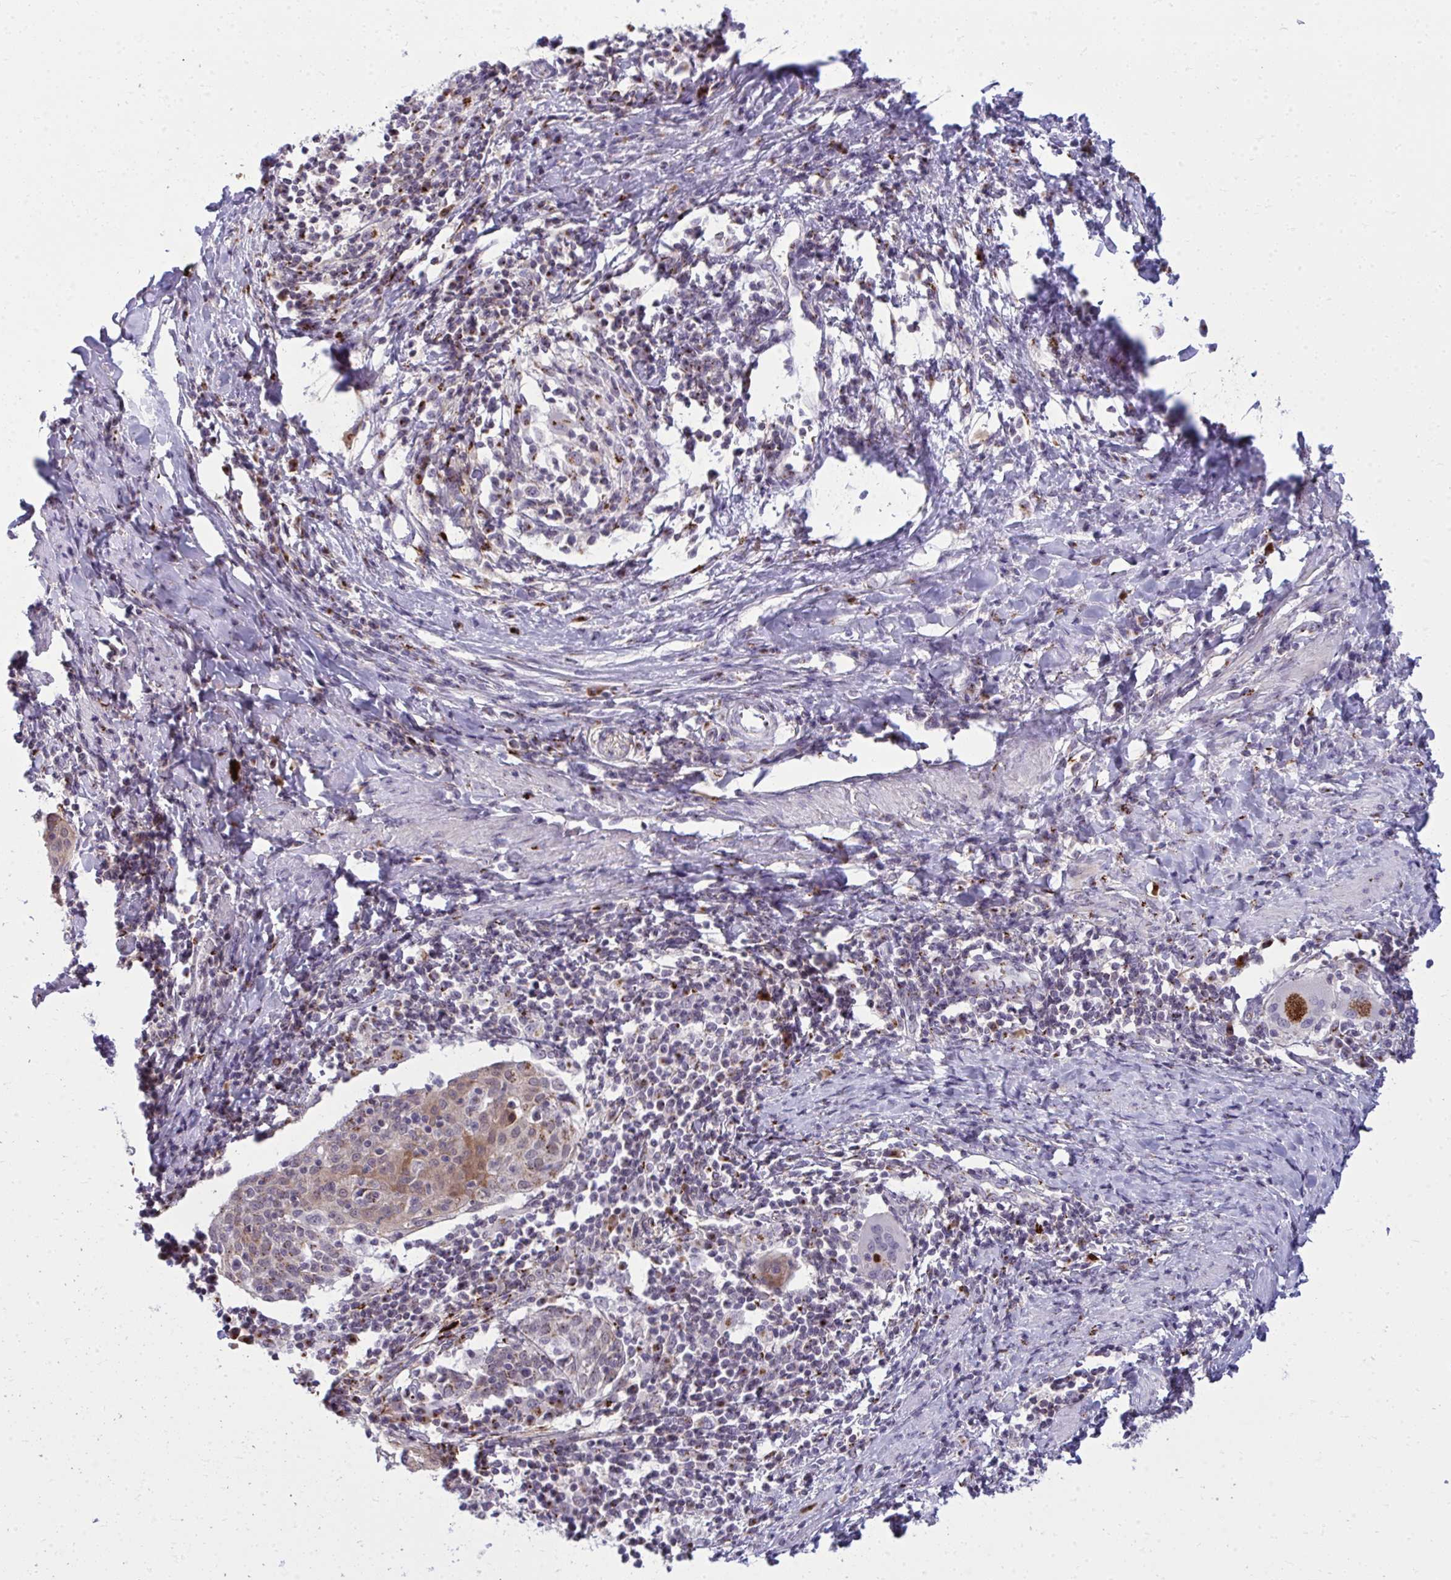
{"staining": {"intensity": "moderate", "quantity": "<25%", "location": "cytoplasmic/membranous"}, "tissue": "cervical cancer", "cell_type": "Tumor cells", "image_type": "cancer", "snomed": [{"axis": "morphology", "description": "Squamous cell carcinoma, NOS"}, {"axis": "topography", "description": "Cervix"}], "caption": "IHC of cervical cancer (squamous cell carcinoma) shows low levels of moderate cytoplasmic/membranous positivity in about <25% of tumor cells. (DAB IHC, brown staining for protein, blue staining for nuclei).", "gene": "DTX4", "patient": {"sex": "female", "age": 52}}